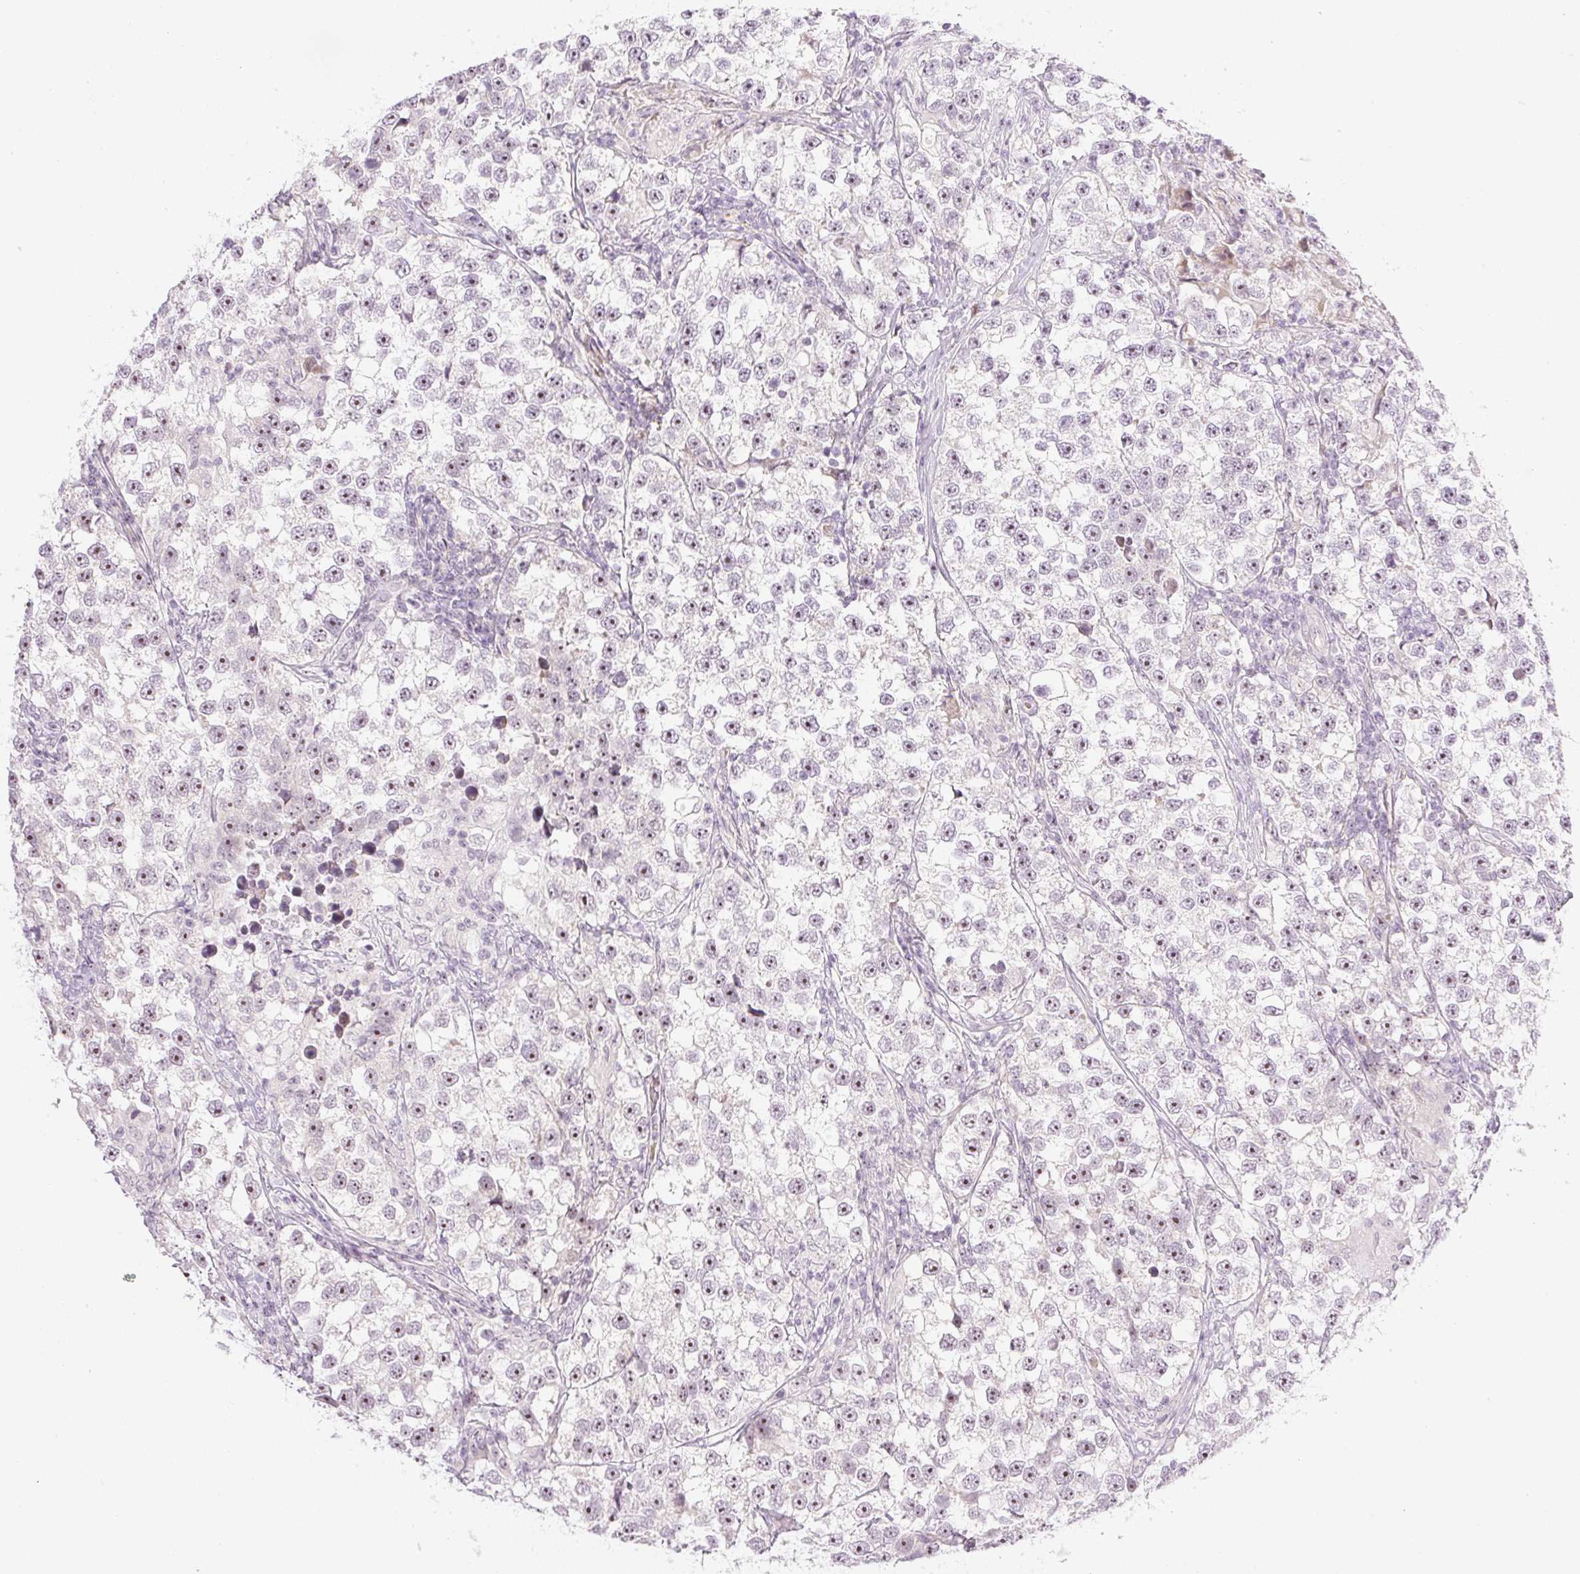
{"staining": {"intensity": "moderate", "quantity": ">75%", "location": "nuclear"}, "tissue": "testis cancer", "cell_type": "Tumor cells", "image_type": "cancer", "snomed": [{"axis": "morphology", "description": "Seminoma, NOS"}, {"axis": "topography", "description": "Testis"}], "caption": "Protein expression analysis of human testis cancer (seminoma) reveals moderate nuclear expression in about >75% of tumor cells.", "gene": "AAR2", "patient": {"sex": "male", "age": 46}}